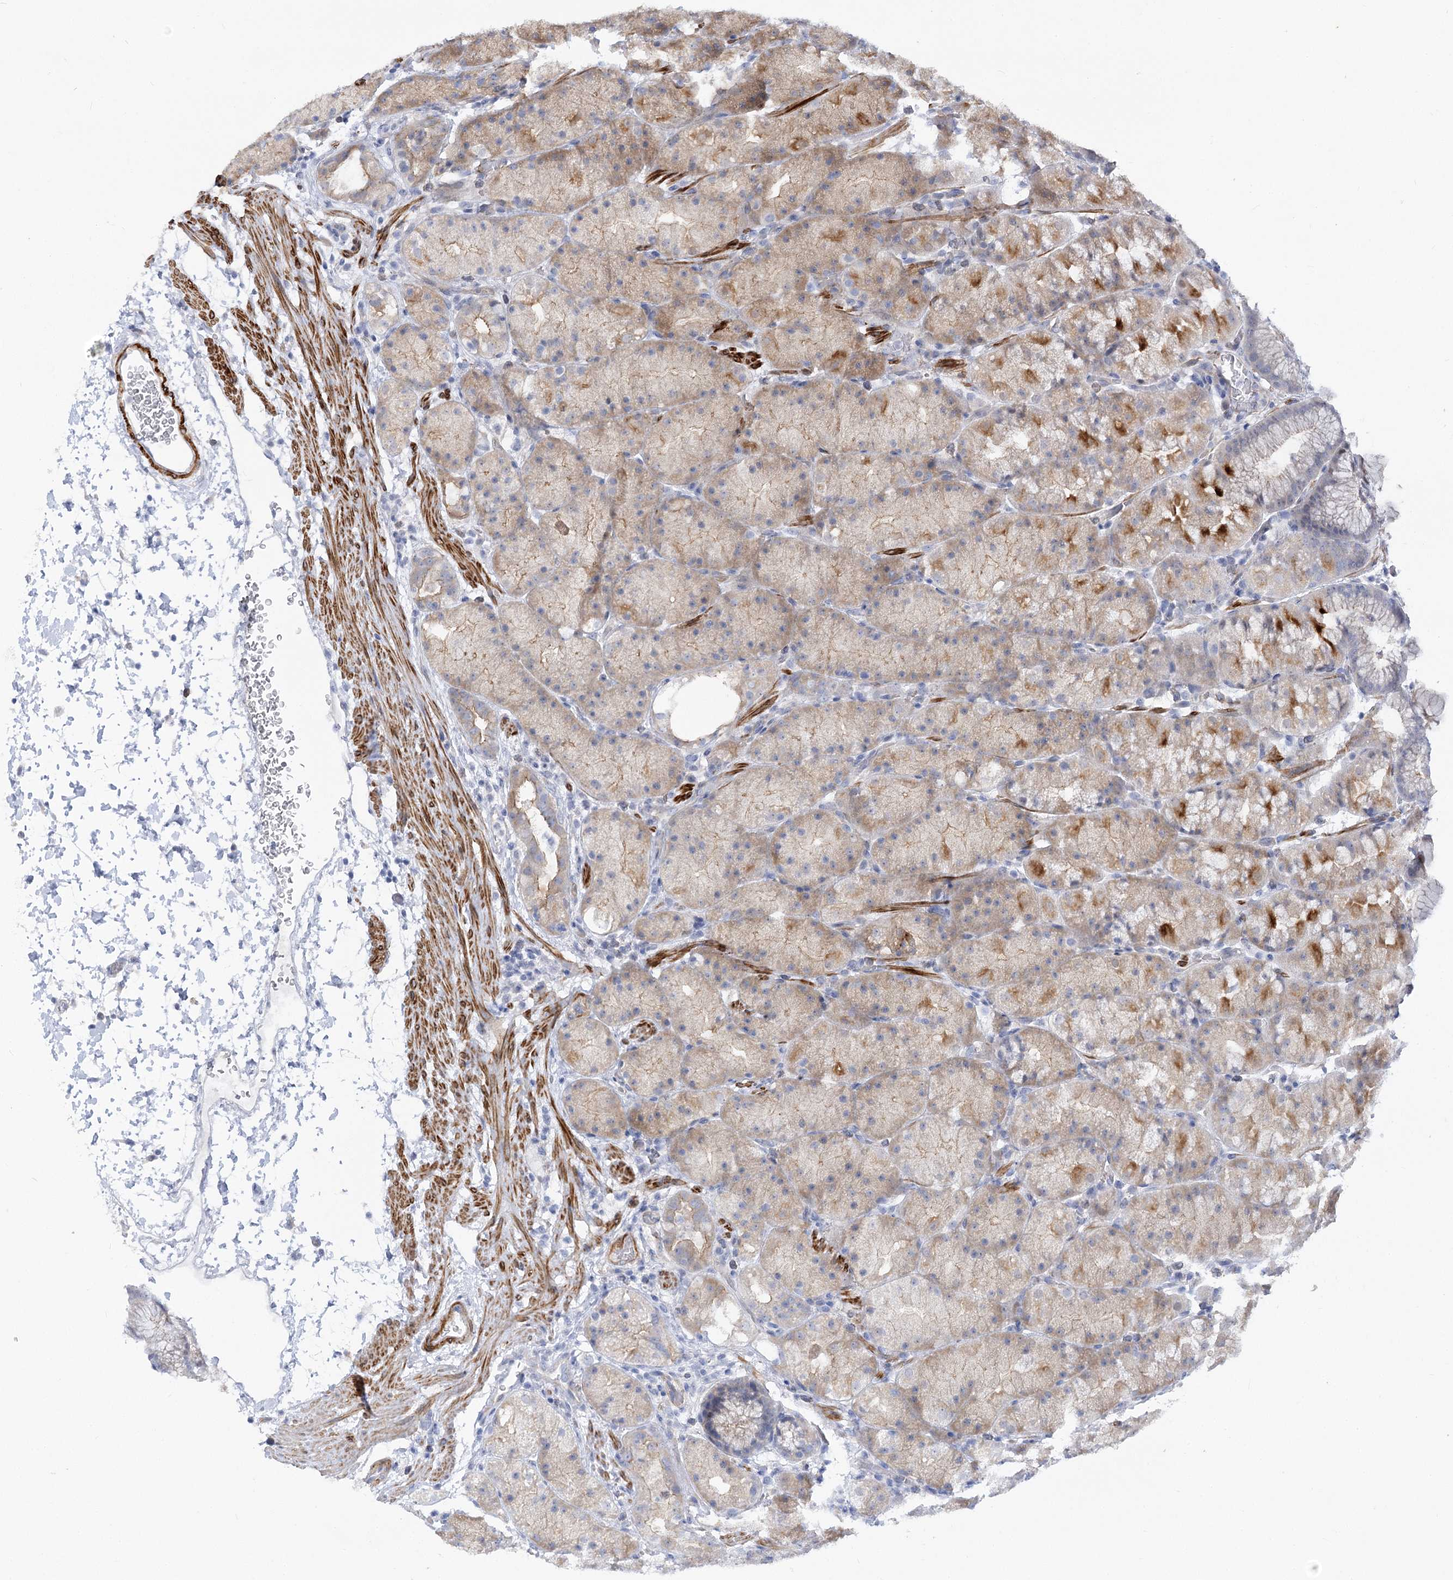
{"staining": {"intensity": "strong", "quantity": "25%-75%", "location": "cytoplasmic/membranous"}, "tissue": "stomach", "cell_type": "Glandular cells", "image_type": "normal", "snomed": [{"axis": "morphology", "description": "Normal tissue, NOS"}, {"axis": "topography", "description": "Stomach, upper"}, {"axis": "topography", "description": "Stomach"}], "caption": "Strong cytoplasmic/membranous staining is appreciated in about 25%-75% of glandular cells in unremarkable stomach. (Stains: DAB (3,3'-diaminobenzidine) in brown, nuclei in blue, Microscopy: brightfield microscopy at high magnification).", "gene": "ARSI", "patient": {"sex": "male", "age": 48}}